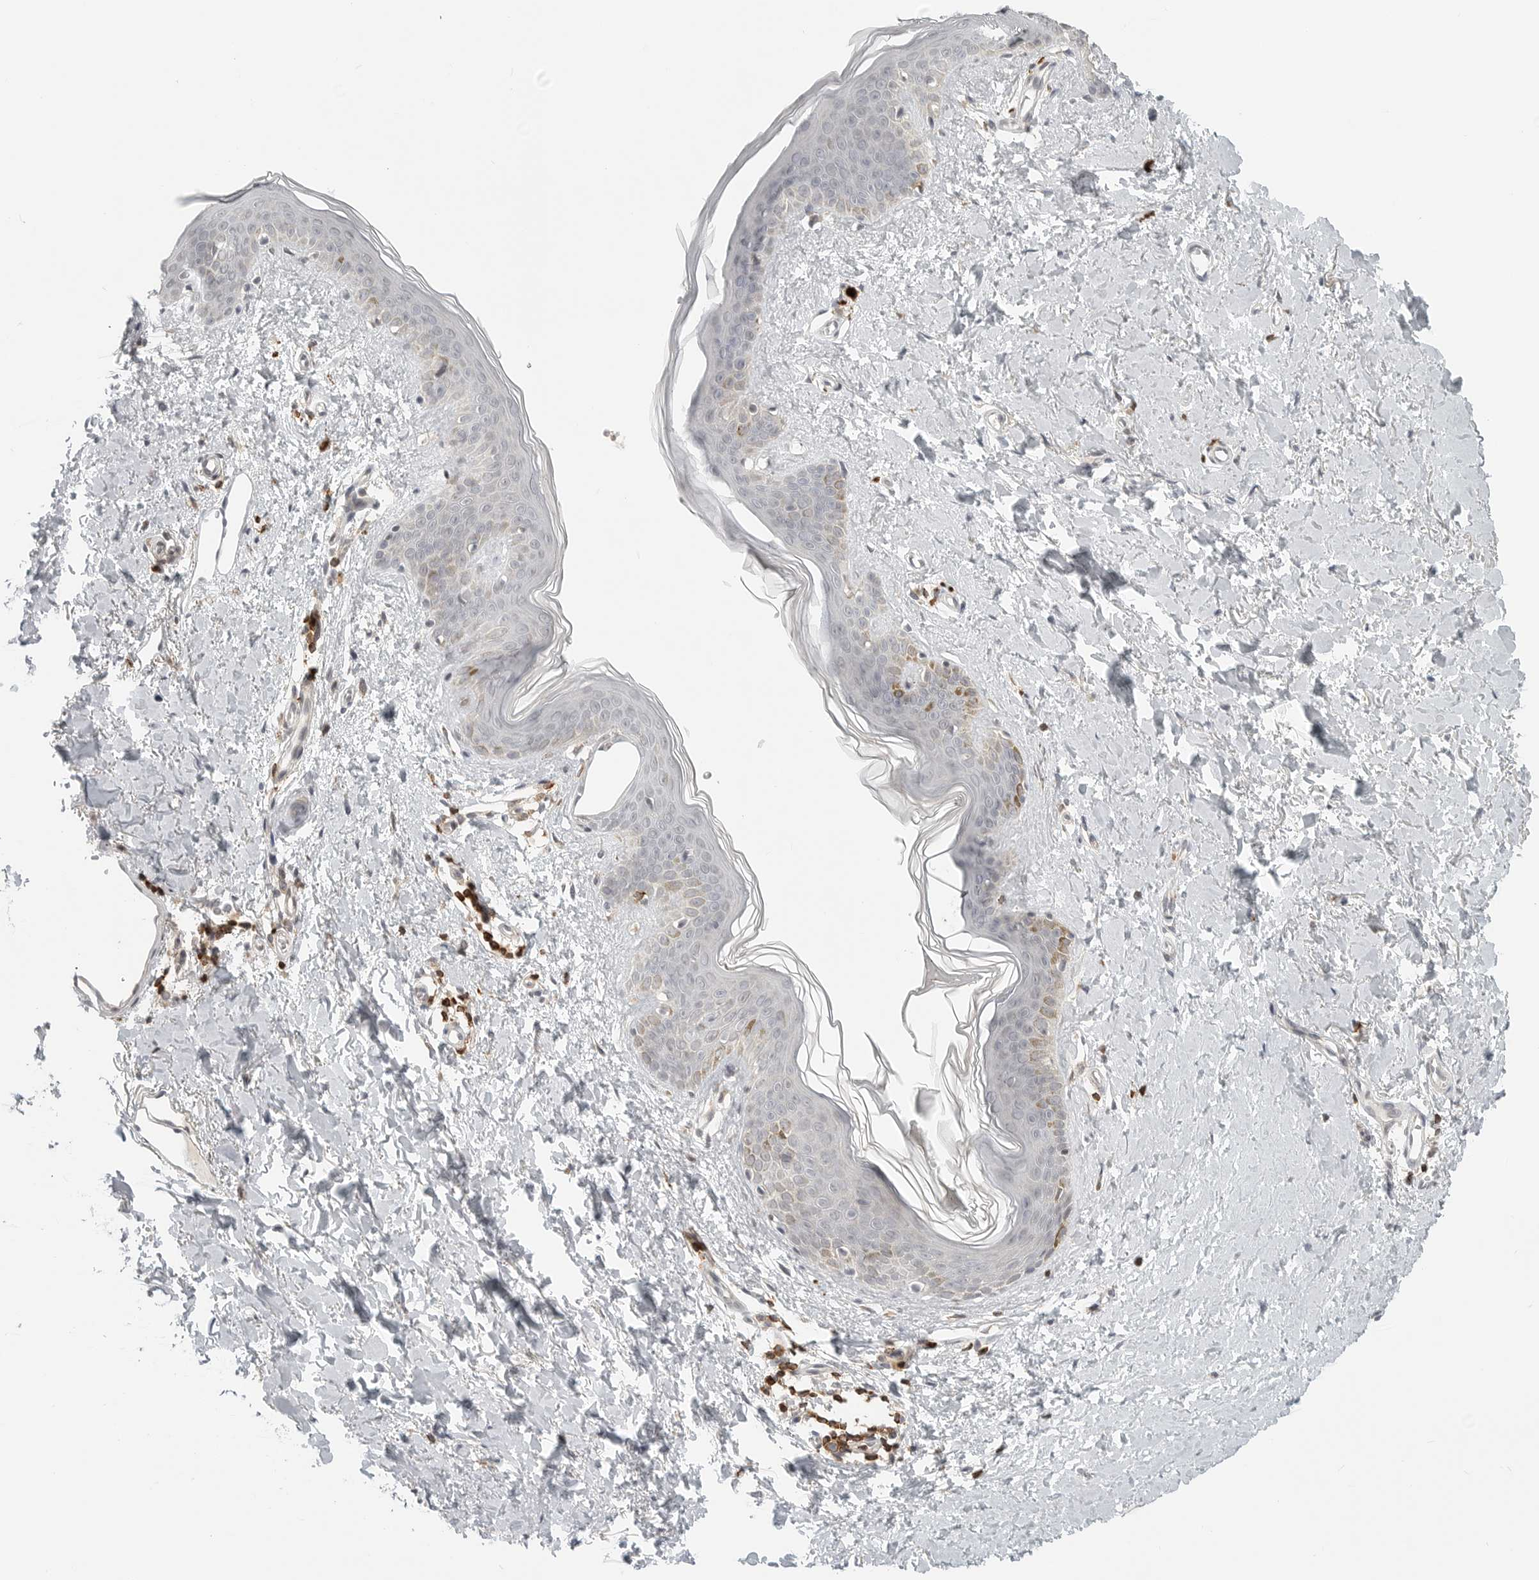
{"staining": {"intensity": "negative", "quantity": "none", "location": "none"}, "tissue": "skin", "cell_type": "Fibroblasts", "image_type": "normal", "snomed": [{"axis": "morphology", "description": "Normal tissue, NOS"}, {"axis": "topography", "description": "Skin"}], "caption": "This histopathology image is of benign skin stained with immunohistochemistry to label a protein in brown with the nuclei are counter-stained blue. There is no positivity in fibroblasts.", "gene": "SH3KBP1", "patient": {"sex": "female", "age": 46}}